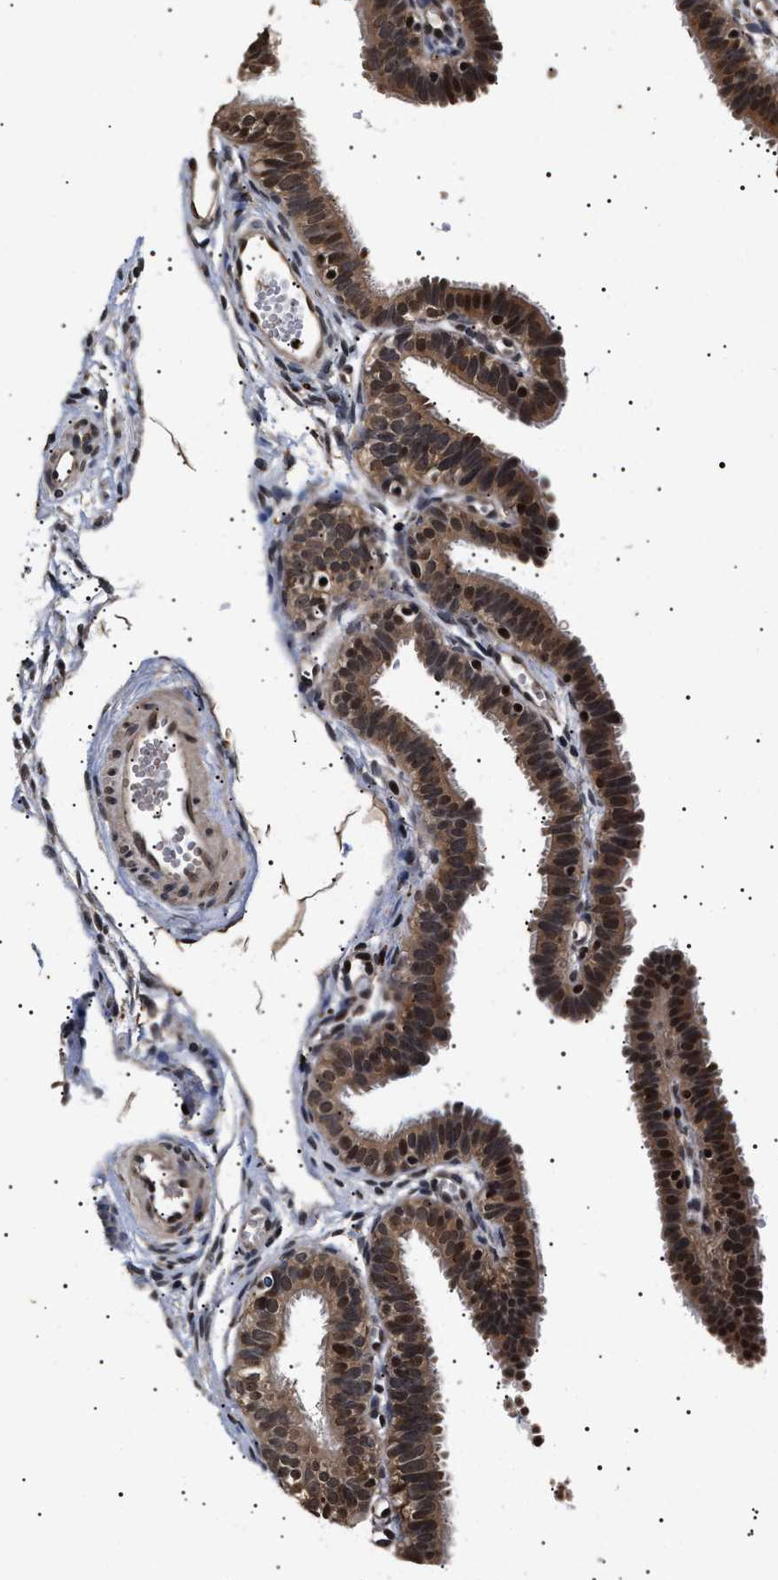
{"staining": {"intensity": "moderate", "quantity": "25%-75%", "location": "nuclear"}, "tissue": "fallopian tube", "cell_type": "Glandular cells", "image_type": "normal", "snomed": [{"axis": "morphology", "description": "Normal tissue, NOS"}, {"axis": "topography", "description": "Fallopian tube"}, {"axis": "topography", "description": "Placenta"}], "caption": "A photomicrograph of fallopian tube stained for a protein demonstrates moderate nuclear brown staining in glandular cells.", "gene": "KIF21A", "patient": {"sex": "female", "age": 34}}